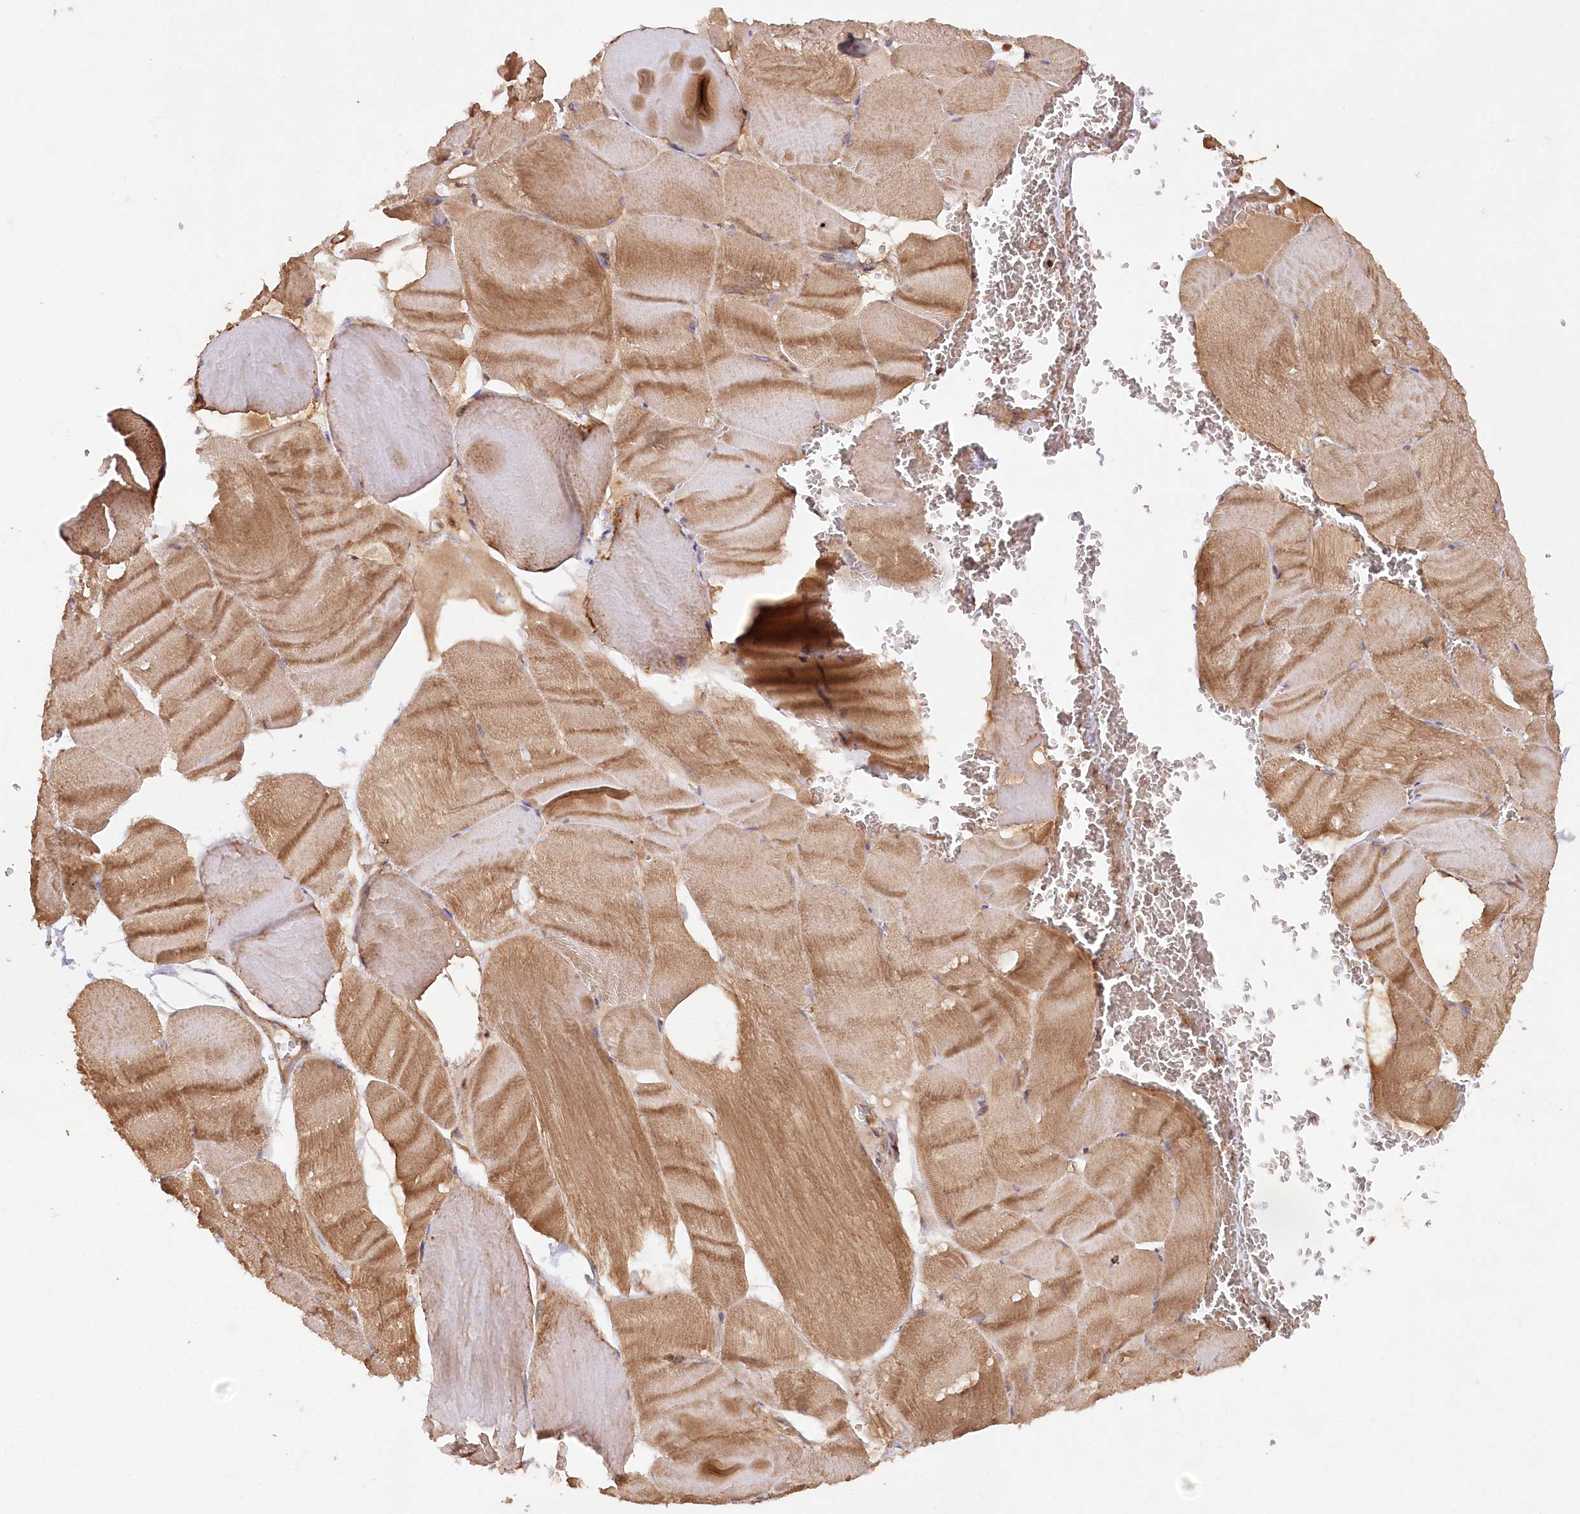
{"staining": {"intensity": "moderate", "quantity": ">75%", "location": "cytoplasmic/membranous"}, "tissue": "skeletal muscle", "cell_type": "Myocytes", "image_type": "normal", "snomed": [{"axis": "morphology", "description": "Normal tissue, NOS"}, {"axis": "morphology", "description": "Basal cell carcinoma"}, {"axis": "topography", "description": "Skeletal muscle"}], "caption": "A micrograph of skeletal muscle stained for a protein exhibits moderate cytoplasmic/membranous brown staining in myocytes. (DAB IHC, brown staining for protein, blue staining for nuclei).", "gene": "PAIP2", "patient": {"sex": "female", "age": 64}}